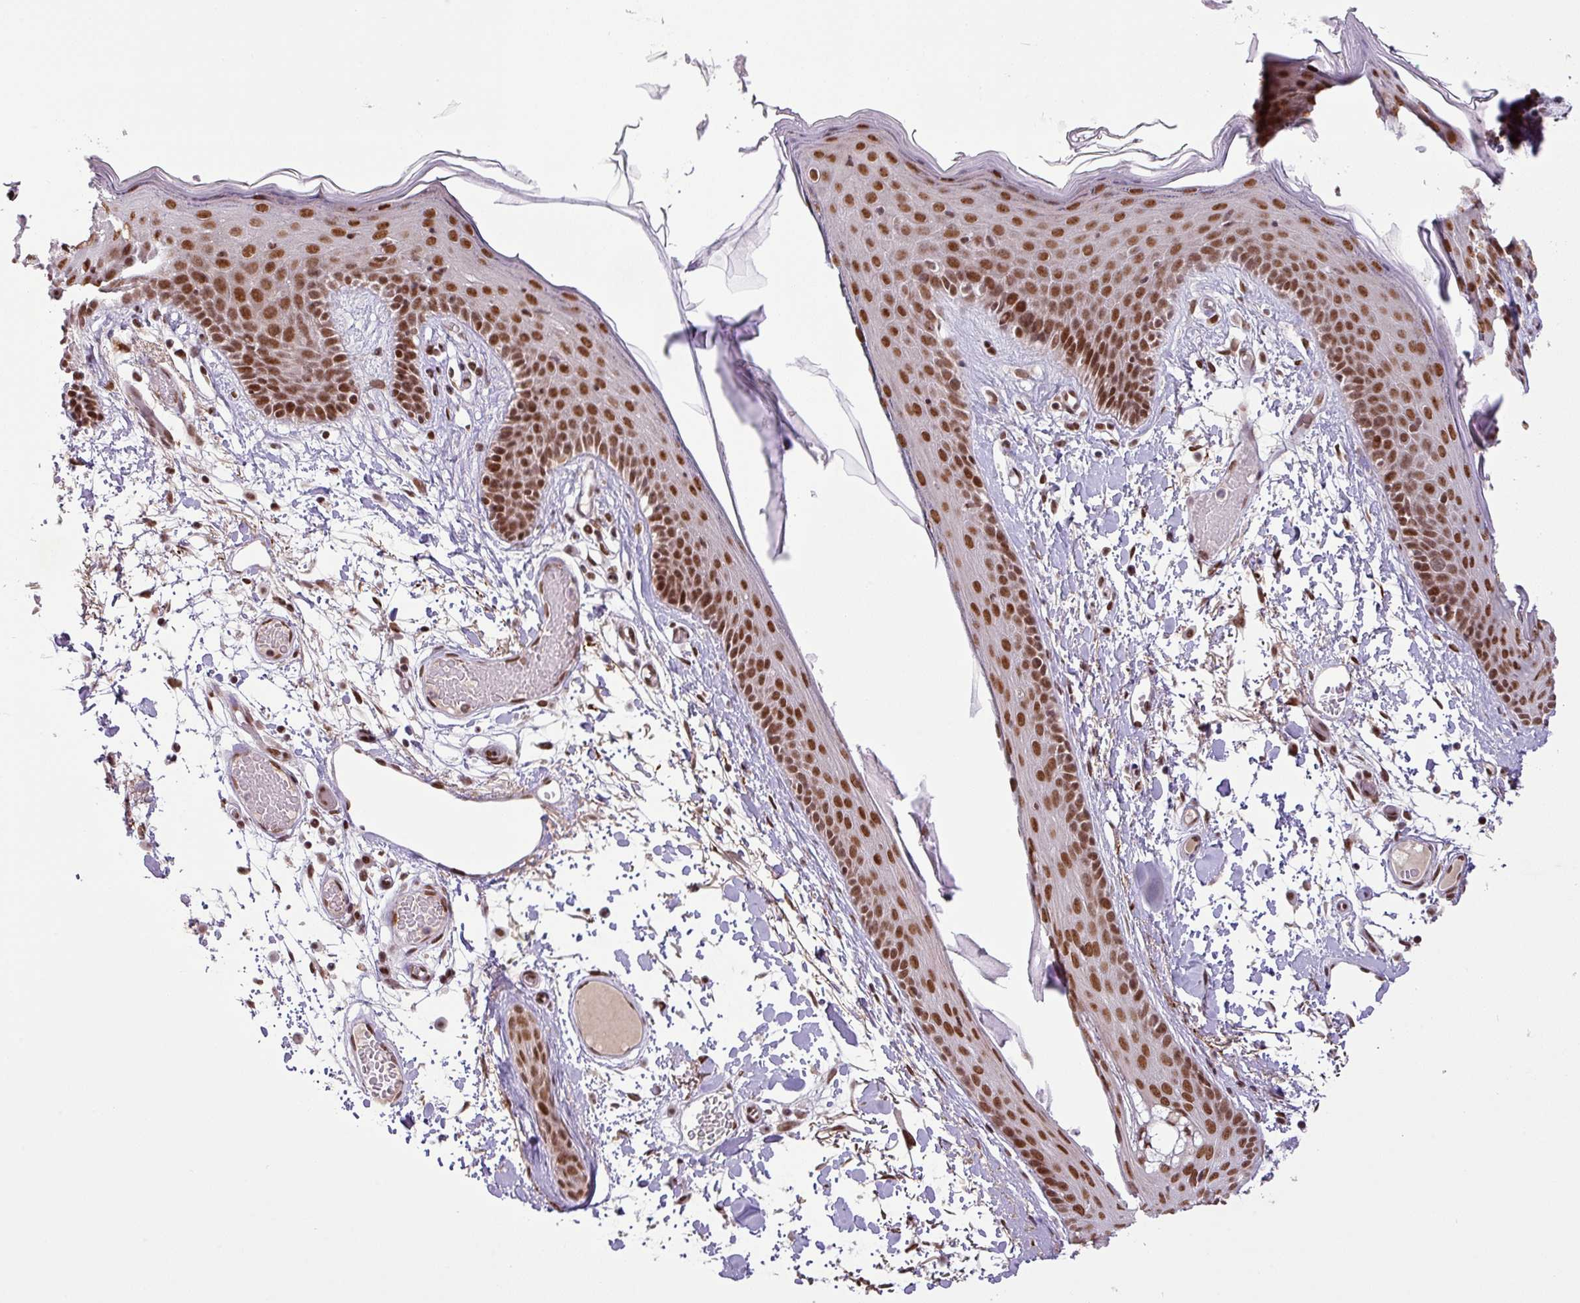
{"staining": {"intensity": "moderate", "quantity": ">75%", "location": "nuclear"}, "tissue": "skin", "cell_type": "Fibroblasts", "image_type": "normal", "snomed": [{"axis": "morphology", "description": "Normal tissue, NOS"}, {"axis": "topography", "description": "Skin"}], "caption": "Immunohistochemistry (IHC) micrograph of normal human skin stained for a protein (brown), which shows medium levels of moderate nuclear staining in approximately >75% of fibroblasts.", "gene": "SRSF2", "patient": {"sex": "male", "age": 79}}